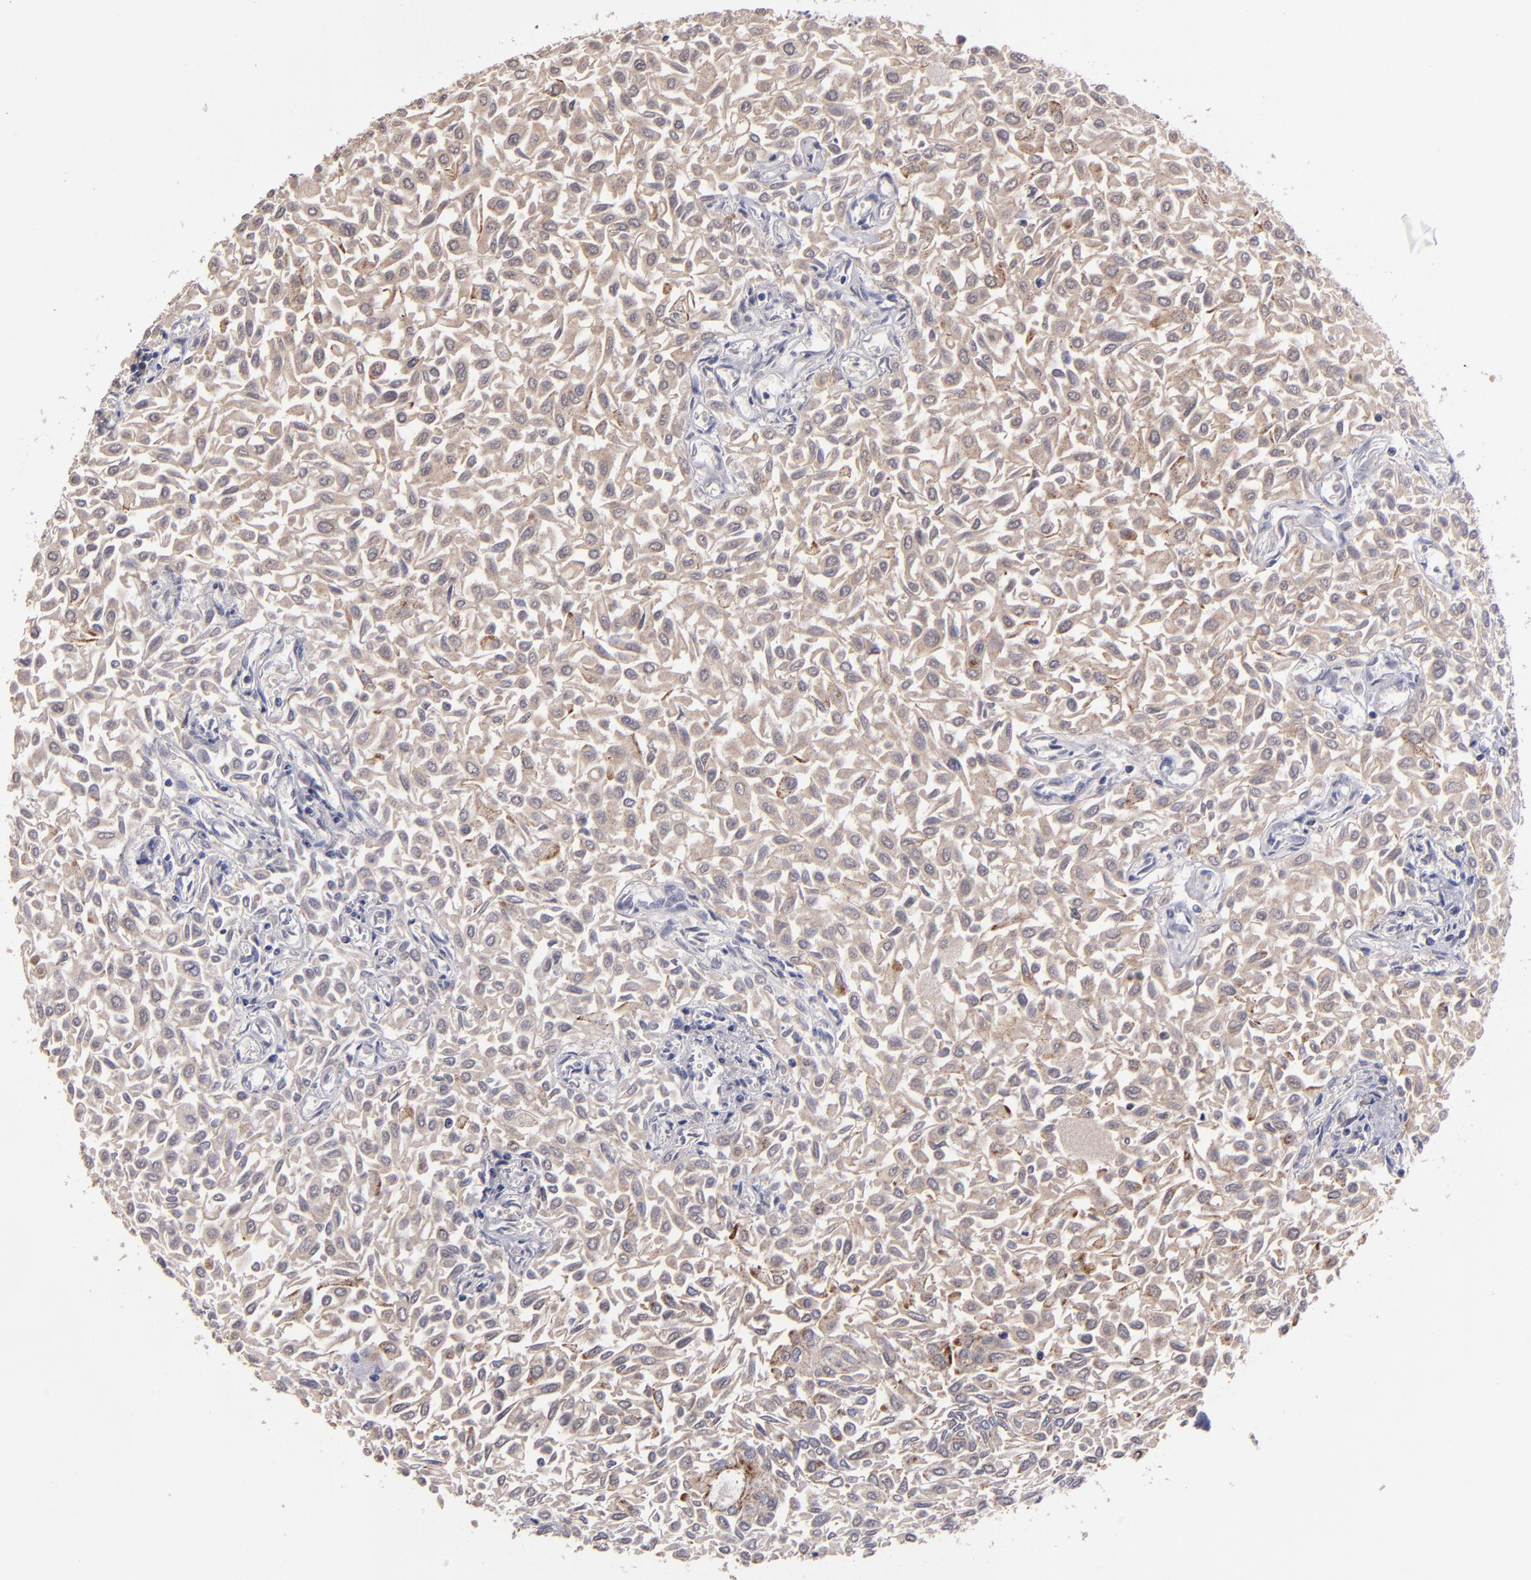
{"staining": {"intensity": "weak", "quantity": ">75%", "location": "cytoplasmic/membranous"}, "tissue": "urothelial cancer", "cell_type": "Tumor cells", "image_type": "cancer", "snomed": [{"axis": "morphology", "description": "Urothelial carcinoma, Low grade"}, {"axis": "topography", "description": "Urinary bladder"}], "caption": "A low amount of weak cytoplasmic/membranous staining is present in approximately >75% of tumor cells in urothelial carcinoma (low-grade) tissue.", "gene": "CLTA", "patient": {"sex": "male", "age": 64}}